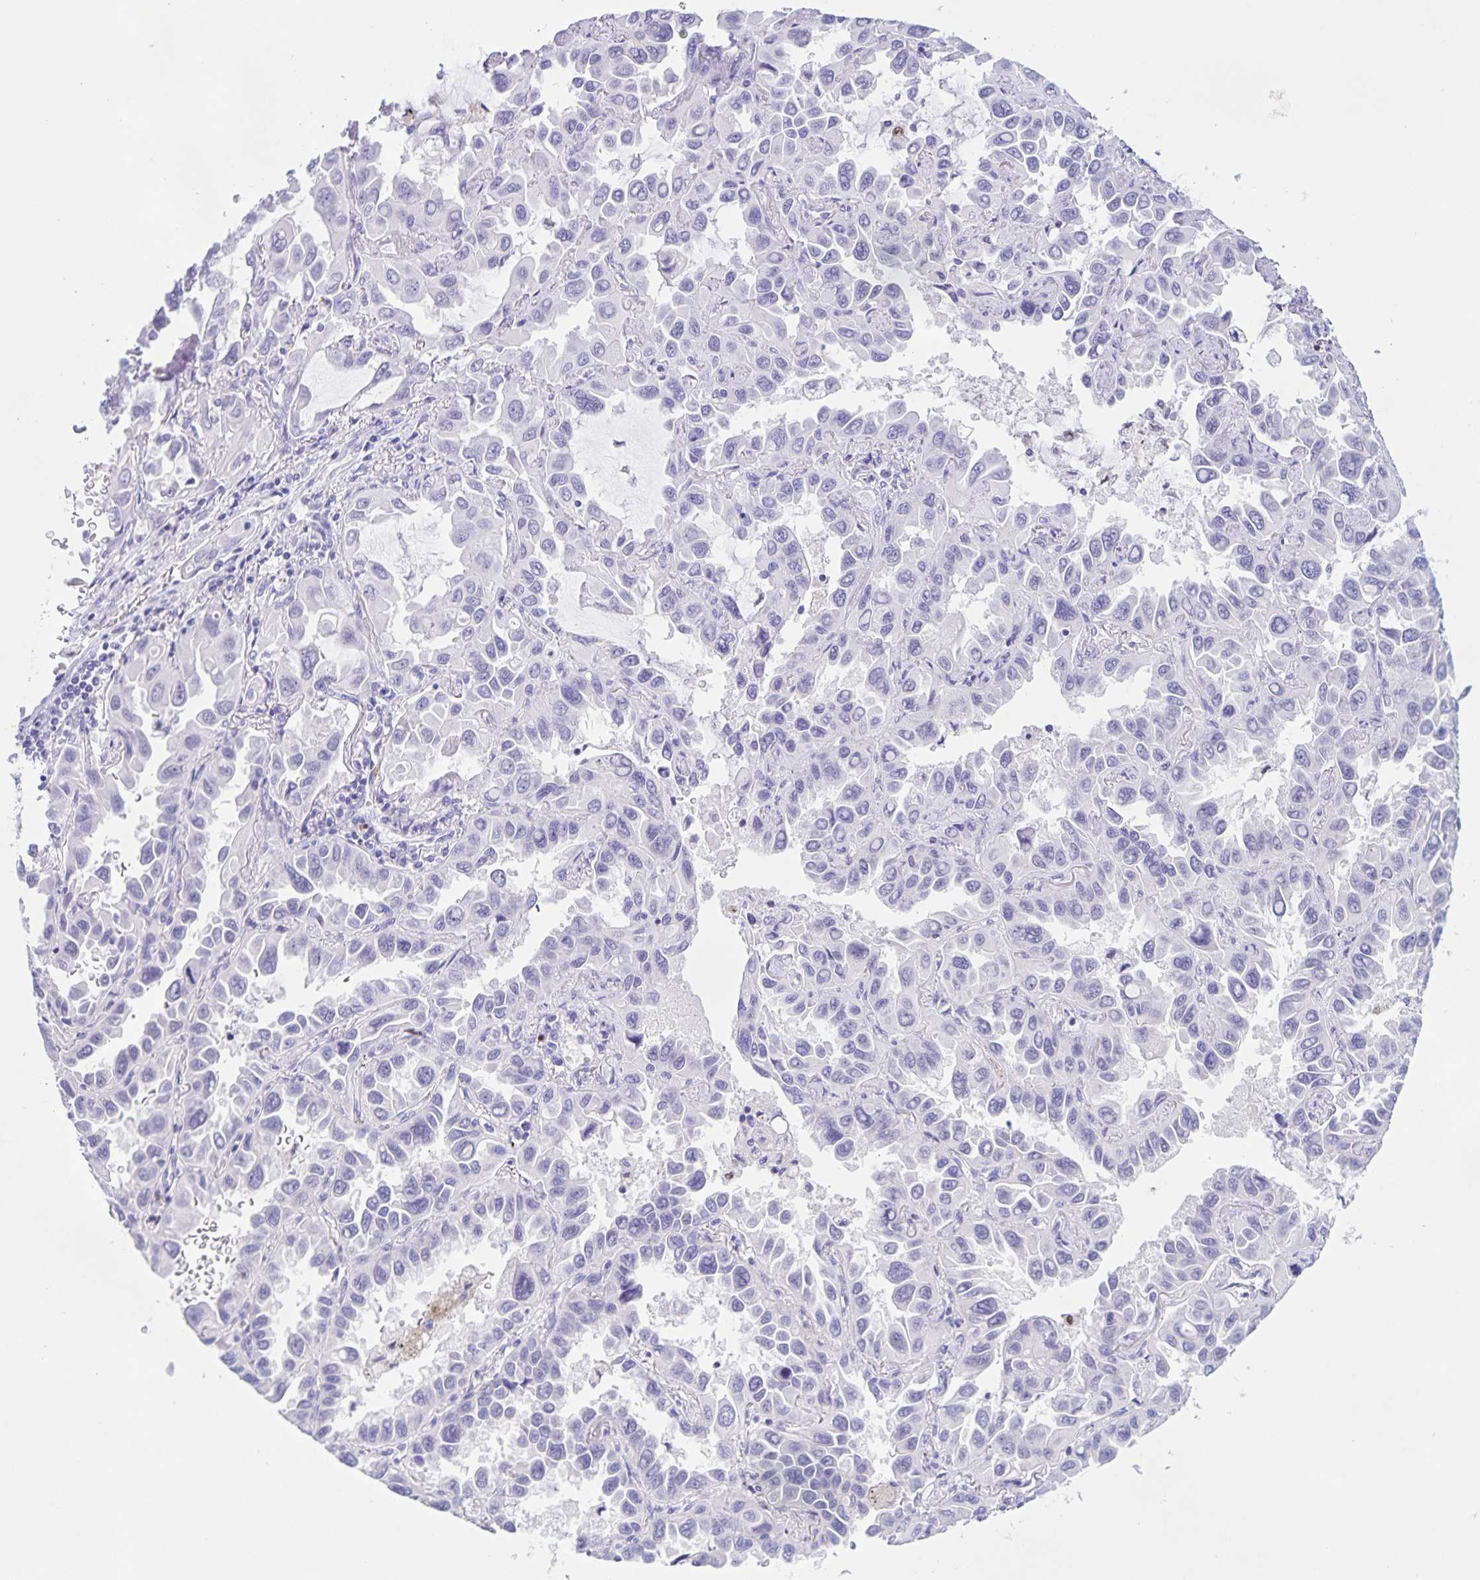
{"staining": {"intensity": "negative", "quantity": "none", "location": "none"}, "tissue": "lung cancer", "cell_type": "Tumor cells", "image_type": "cancer", "snomed": [{"axis": "morphology", "description": "Adenocarcinoma, NOS"}, {"axis": "topography", "description": "Lung"}], "caption": "High power microscopy photomicrograph of an IHC micrograph of adenocarcinoma (lung), revealing no significant positivity in tumor cells.", "gene": "TGIF2LX", "patient": {"sex": "male", "age": 64}}